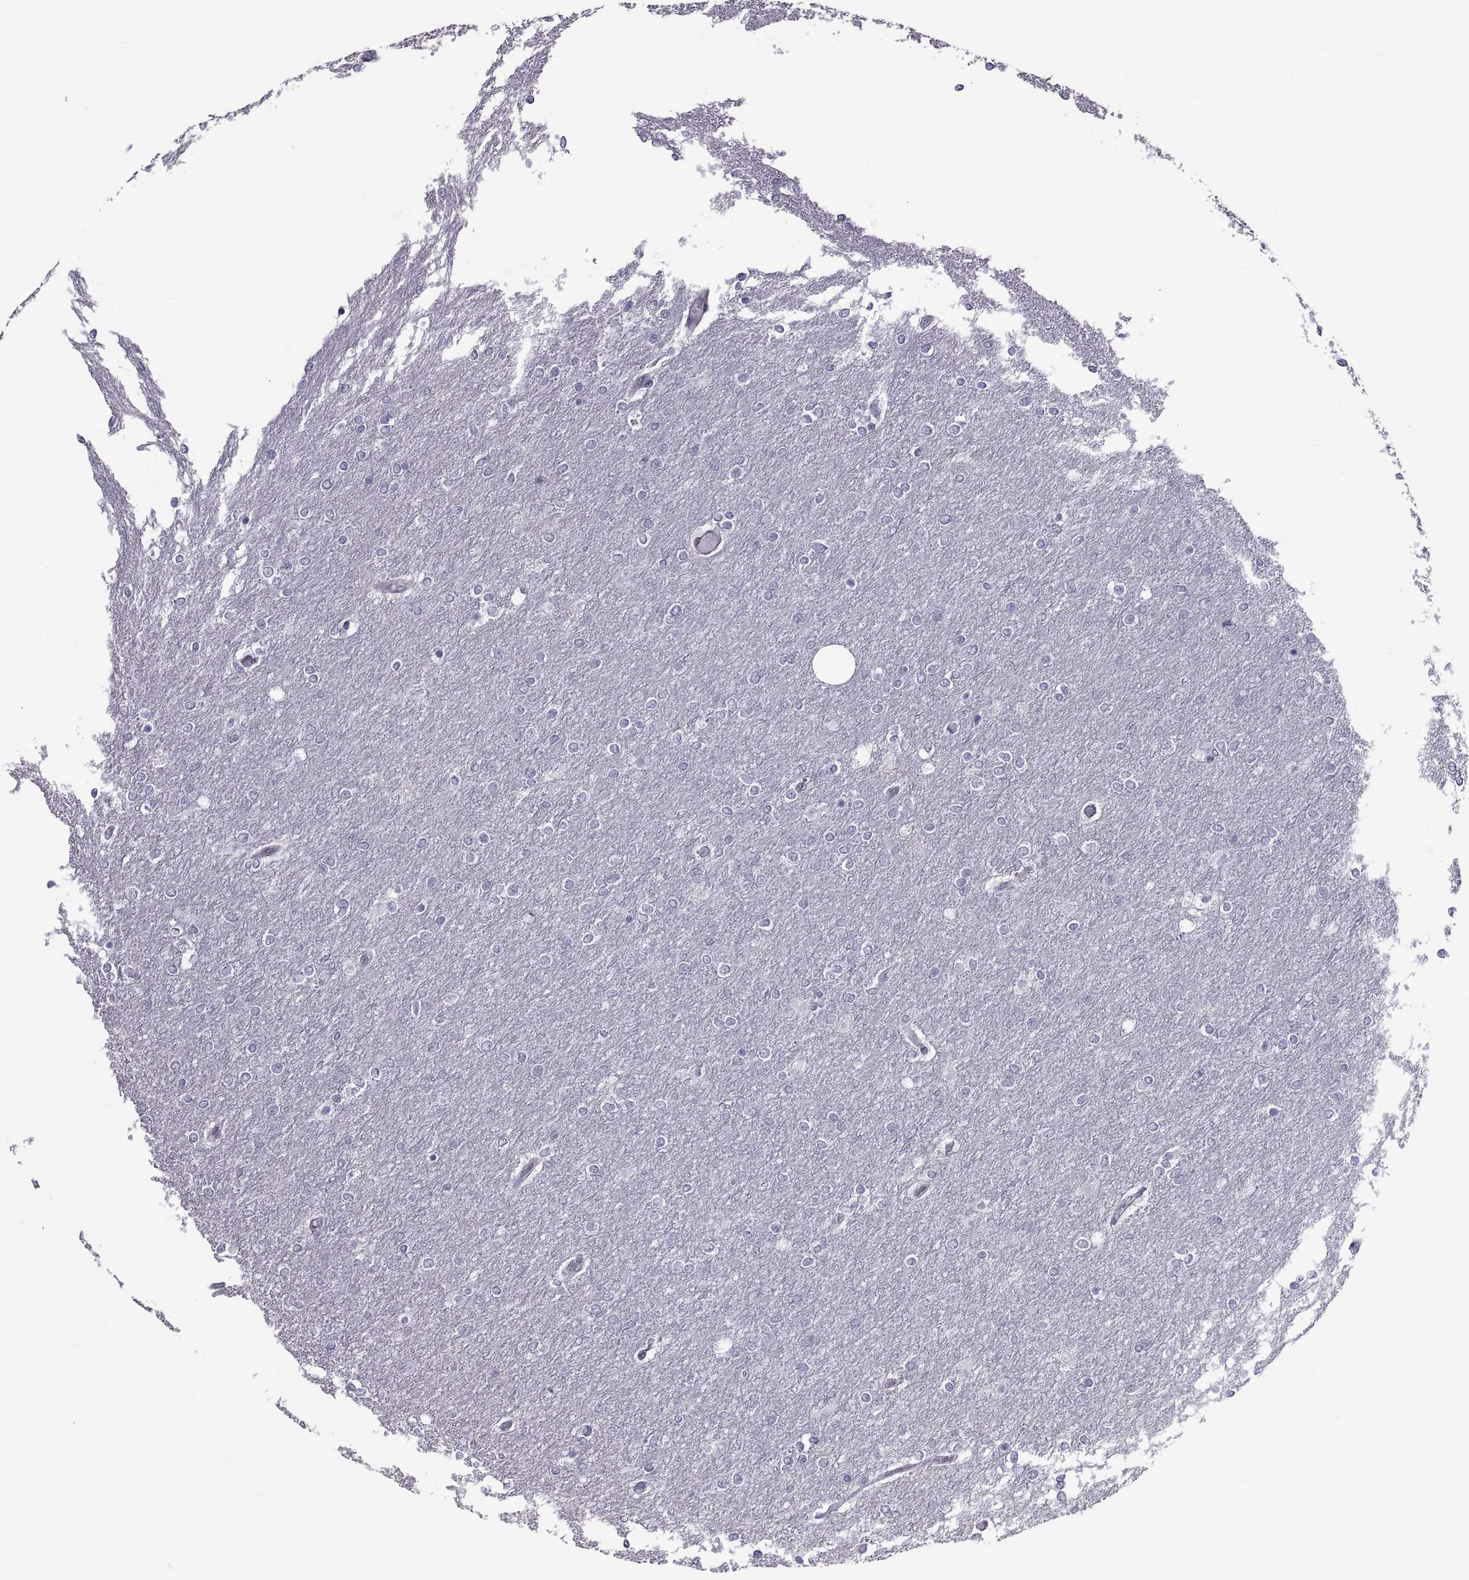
{"staining": {"intensity": "negative", "quantity": "none", "location": "none"}, "tissue": "glioma", "cell_type": "Tumor cells", "image_type": "cancer", "snomed": [{"axis": "morphology", "description": "Glioma, malignant, High grade"}, {"axis": "topography", "description": "Brain"}], "caption": "Tumor cells show no significant expression in malignant high-grade glioma. (Brightfield microscopy of DAB IHC at high magnification).", "gene": "MAGEB1", "patient": {"sex": "female", "age": 61}}